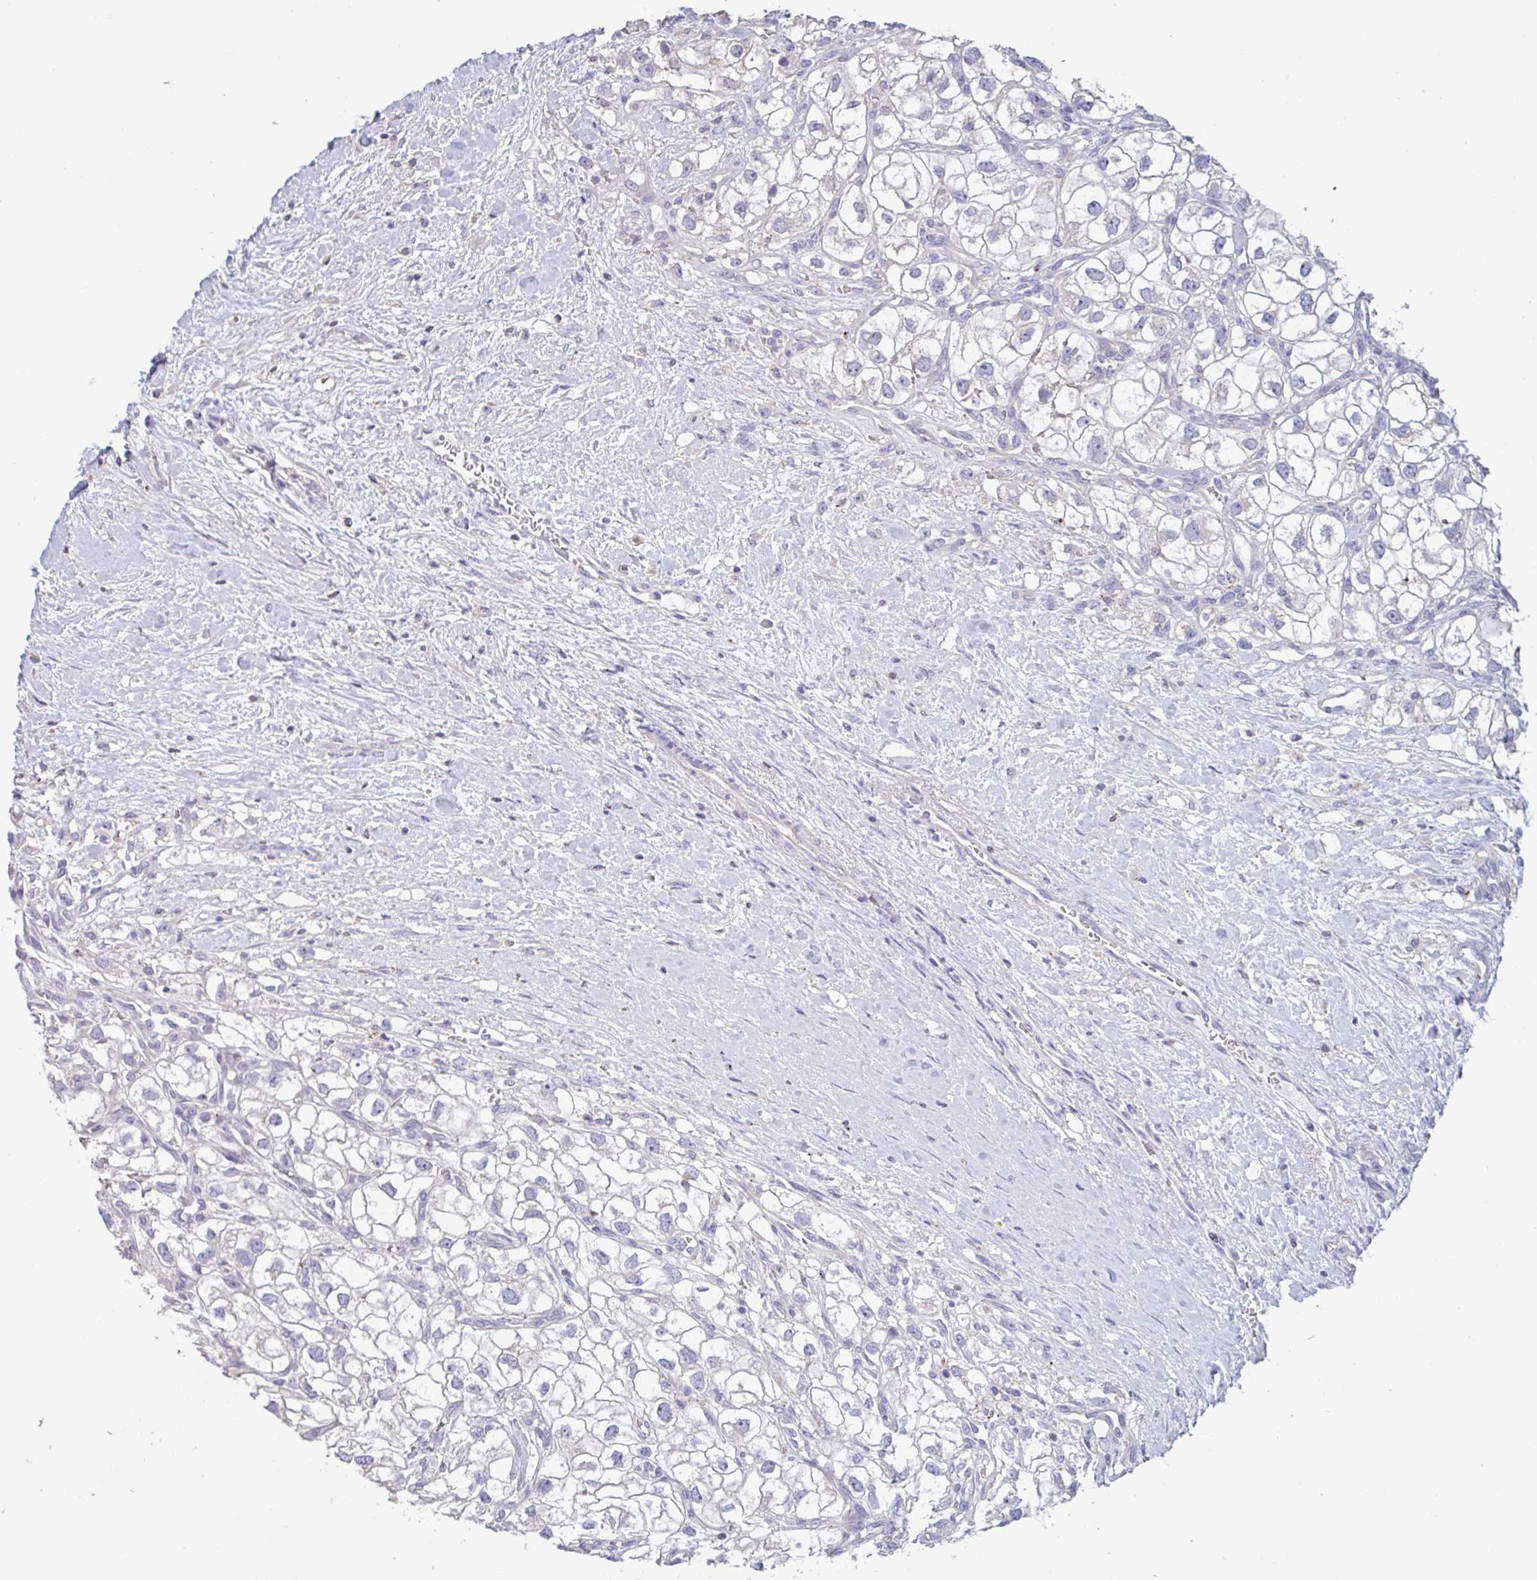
{"staining": {"intensity": "negative", "quantity": "none", "location": "none"}, "tissue": "renal cancer", "cell_type": "Tumor cells", "image_type": "cancer", "snomed": [{"axis": "morphology", "description": "Adenocarcinoma, NOS"}, {"axis": "topography", "description": "Kidney"}], "caption": "This photomicrograph is of renal cancer stained with immunohistochemistry (IHC) to label a protein in brown with the nuclei are counter-stained blue. There is no expression in tumor cells. The staining was performed using DAB to visualize the protein expression in brown, while the nuclei were stained in blue with hematoxylin (Magnification: 20x).", "gene": "CHMP5", "patient": {"sex": "male", "age": 59}}